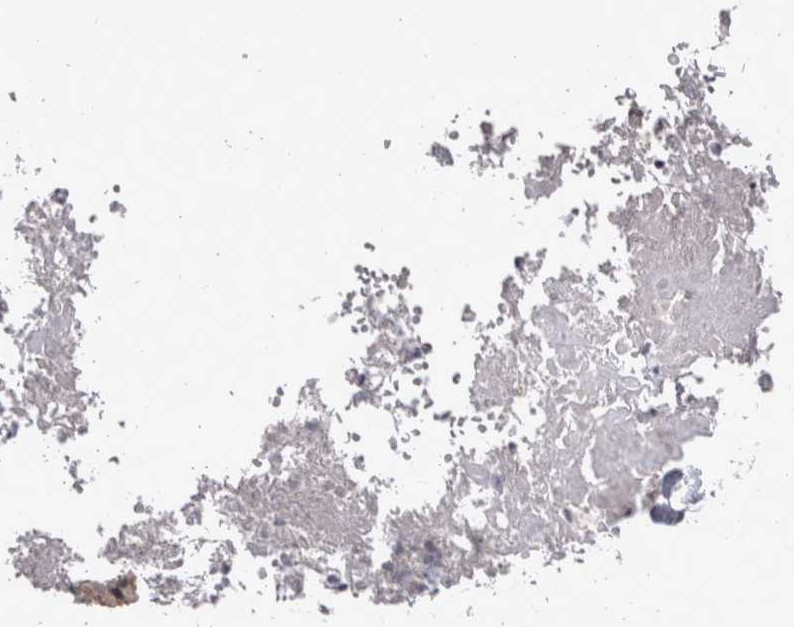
{"staining": {"intensity": "weak", "quantity": "25%-75%", "location": "cytoplasmic/membranous"}, "tissue": "cervical cancer", "cell_type": "Tumor cells", "image_type": "cancer", "snomed": [{"axis": "morphology", "description": "Squamous cell carcinoma, NOS"}, {"axis": "topography", "description": "Cervix"}], "caption": "Immunohistochemistry micrograph of neoplastic tissue: cervical cancer (squamous cell carcinoma) stained using immunohistochemistry (IHC) shows low levels of weak protein expression localized specifically in the cytoplasmic/membranous of tumor cells, appearing as a cytoplasmic/membranous brown color.", "gene": "NENF", "patient": {"sex": "female", "age": 74}}